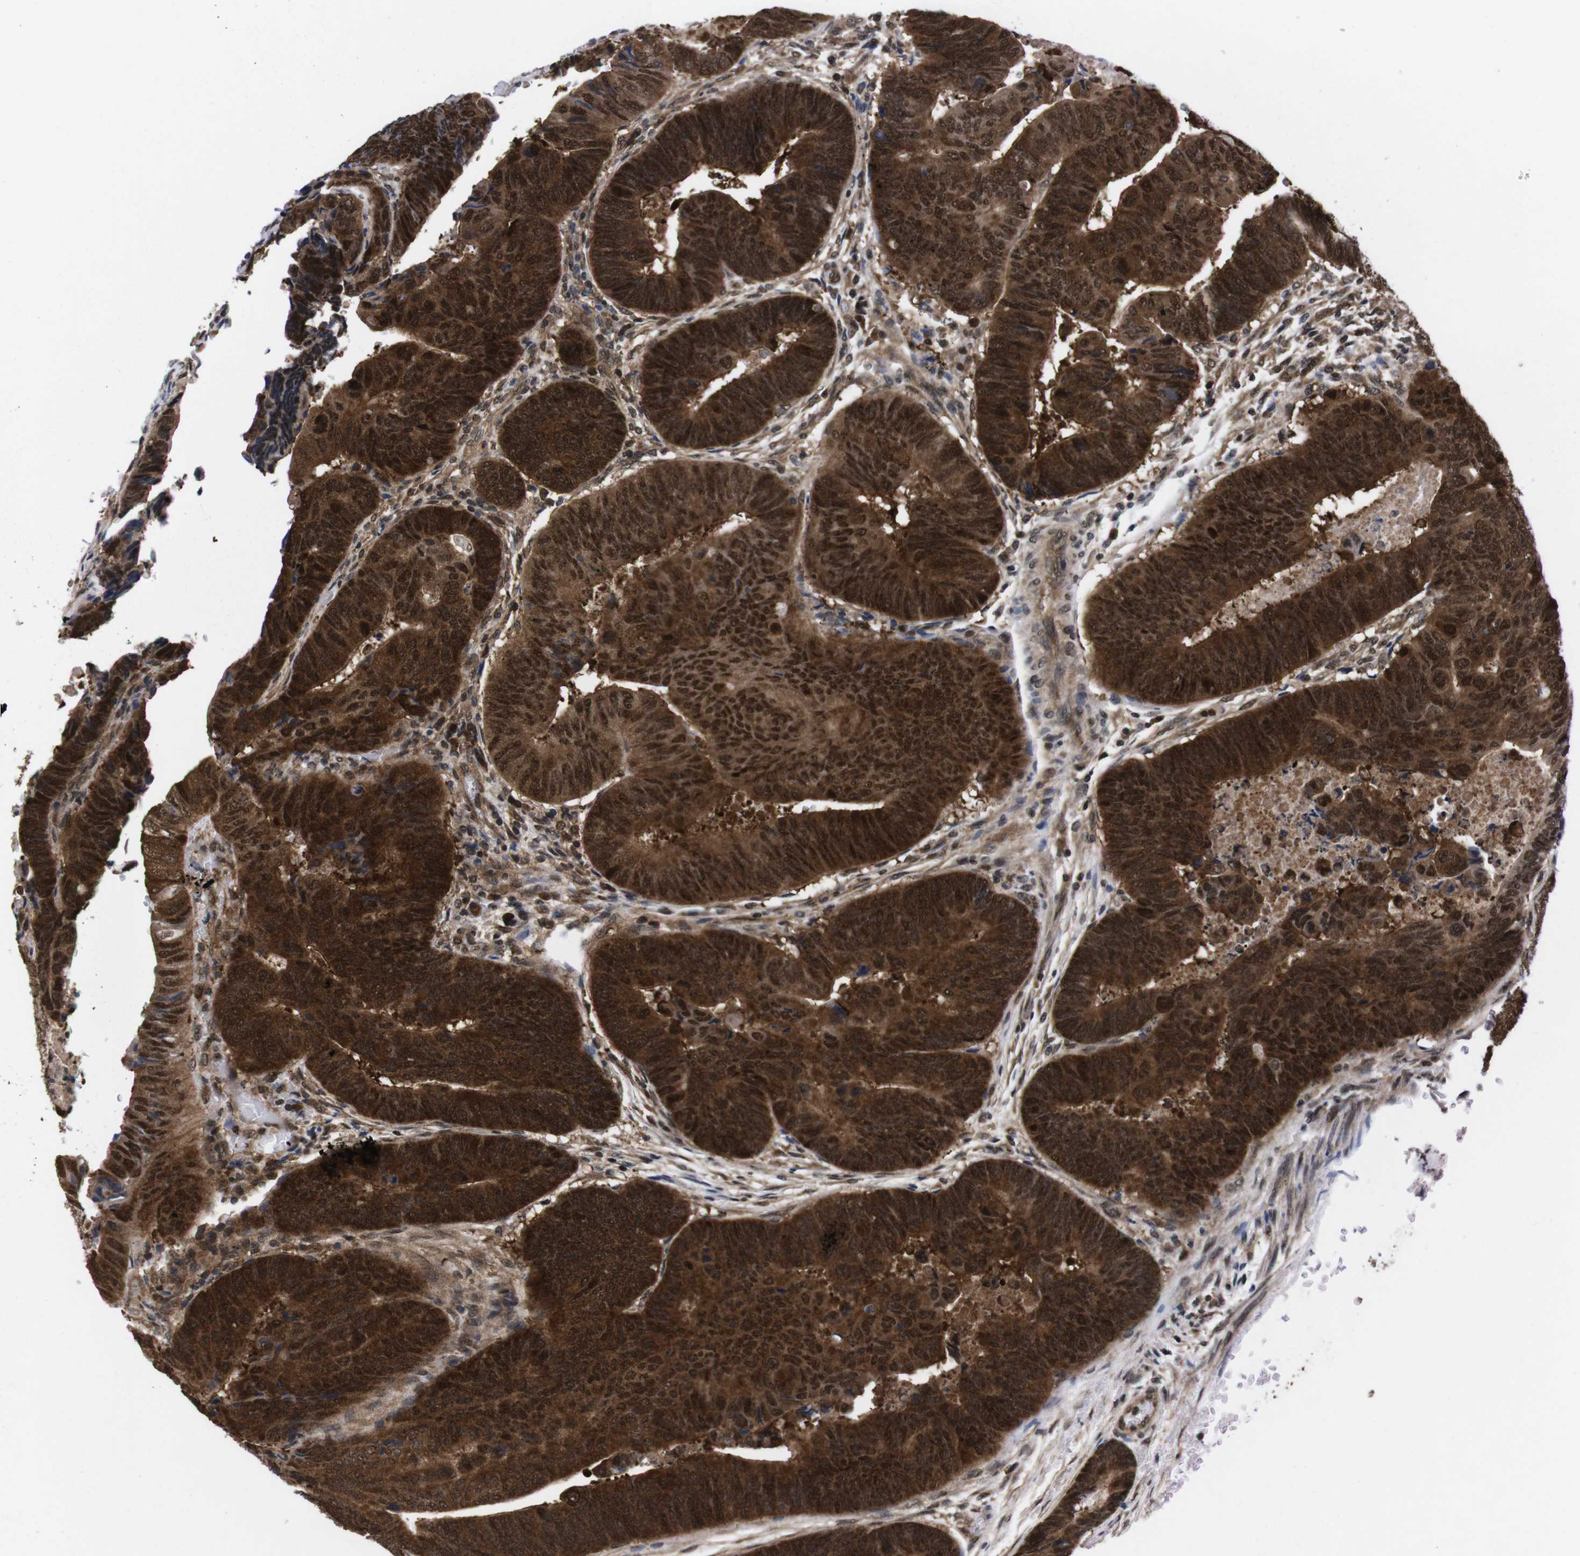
{"staining": {"intensity": "strong", "quantity": ">75%", "location": "cytoplasmic/membranous,nuclear"}, "tissue": "colorectal cancer", "cell_type": "Tumor cells", "image_type": "cancer", "snomed": [{"axis": "morphology", "description": "Normal tissue, NOS"}, {"axis": "morphology", "description": "Adenocarcinoma, NOS"}, {"axis": "topography", "description": "Rectum"}, {"axis": "topography", "description": "Peripheral nerve tissue"}], "caption": "Protein analysis of colorectal adenocarcinoma tissue reveals strong cytoplasmic/membranous and nuclear expression in approximately >75% of tumor cells. (DAB = brown stain, brightfield microscopy at high magnification).", "gene": "UBQLN2", "patient": {"sex": "male", "age": 92}}